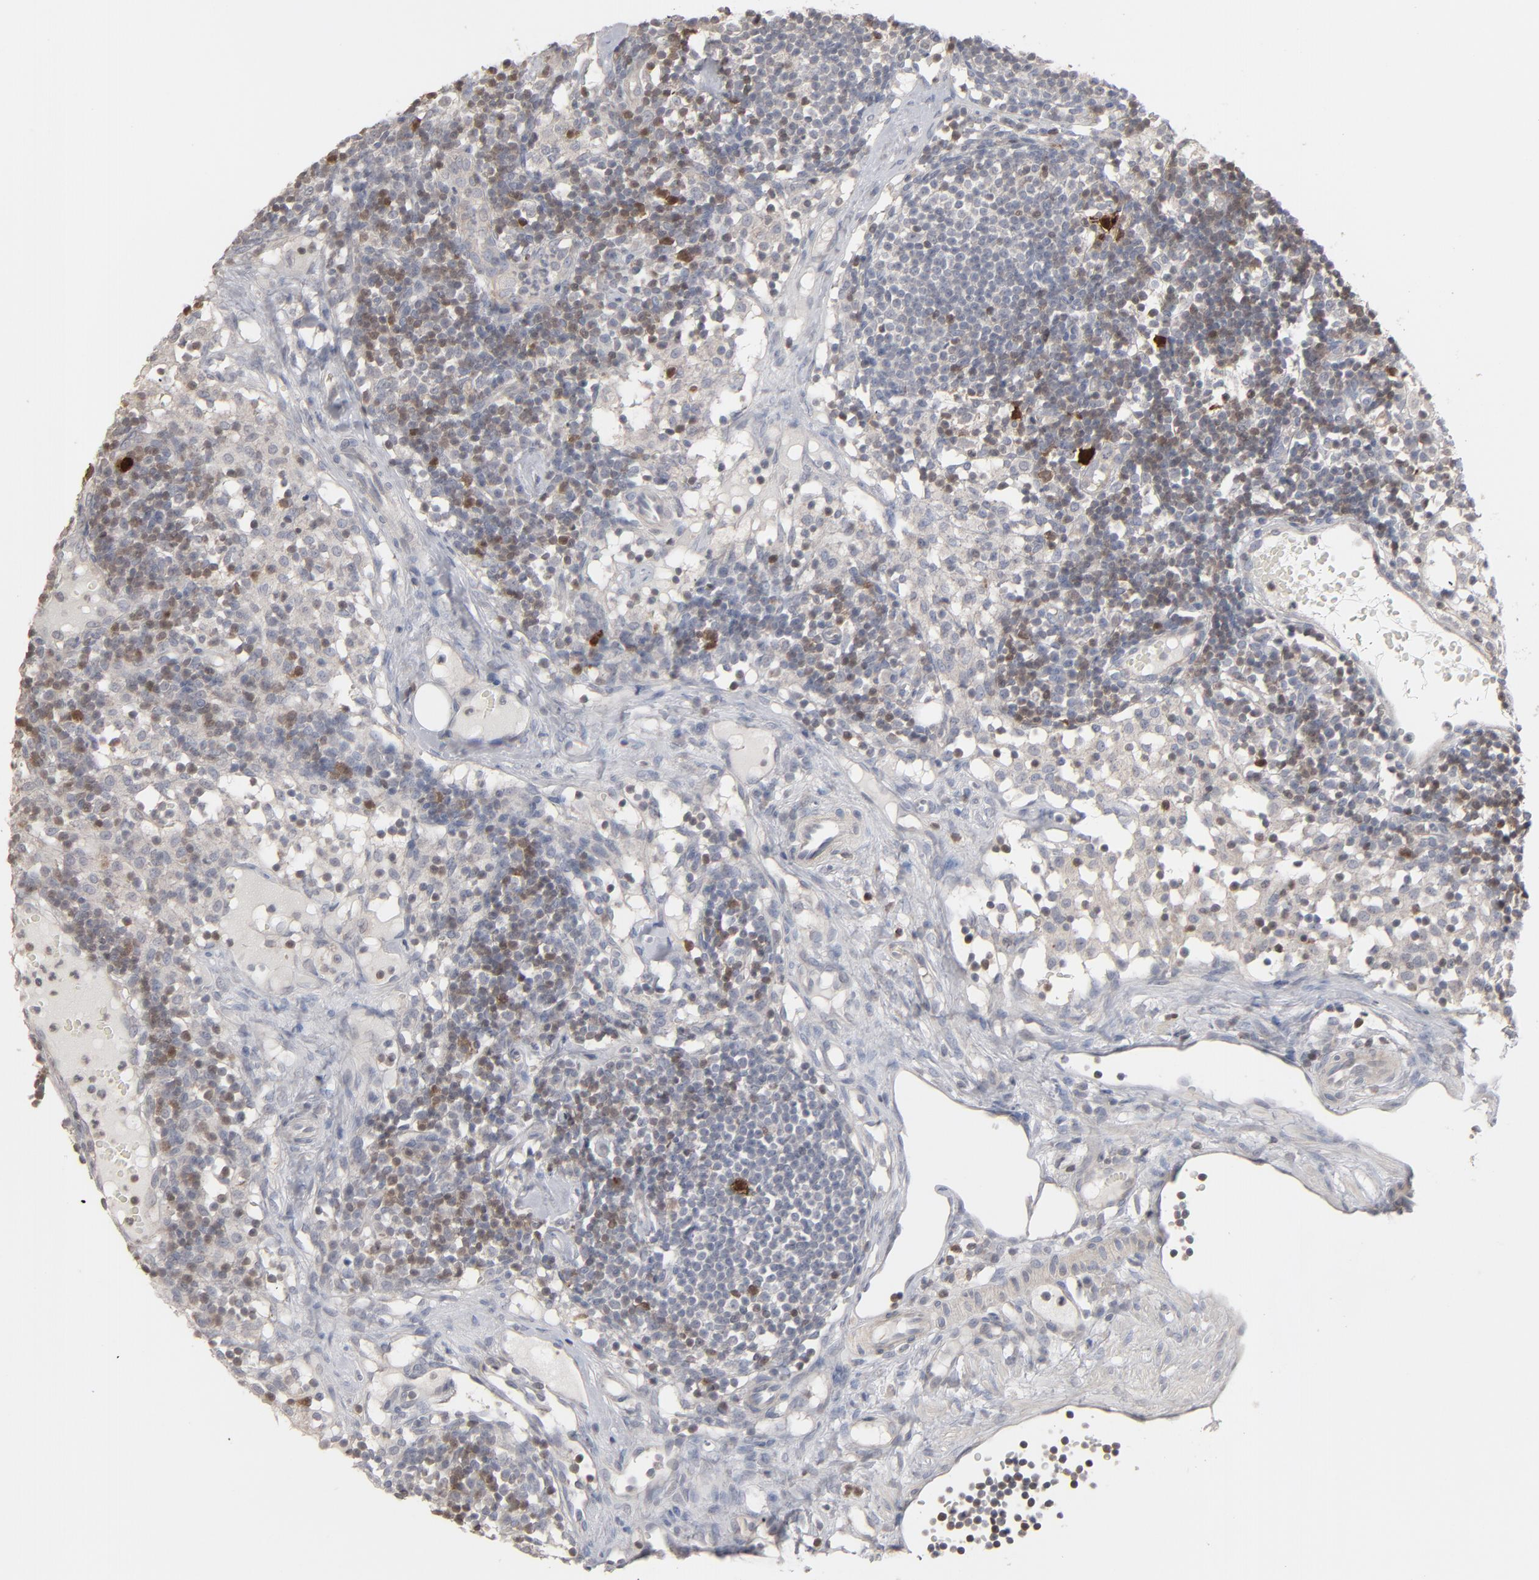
{"staining": {"intensity": "weak", "quantity": "<25%", "location": "cytoplasmic/membranous"}, "tissue": "lymph node", "cell_type": "Germinal center cells", "image_type": "normal", "snomed": [{"axis": "morphology", "description": "Normal tissue, NOS"}, {"axis": "topography", "description": "Lymph node"}], "caption": "Protein analysis of unremarkable lymph node displays no significant expression in germinal center cells. (IHC, brightfield microscopy, high magnification).", "gene": "STAT4", "patient": {"sex": "female", "age": 42}}